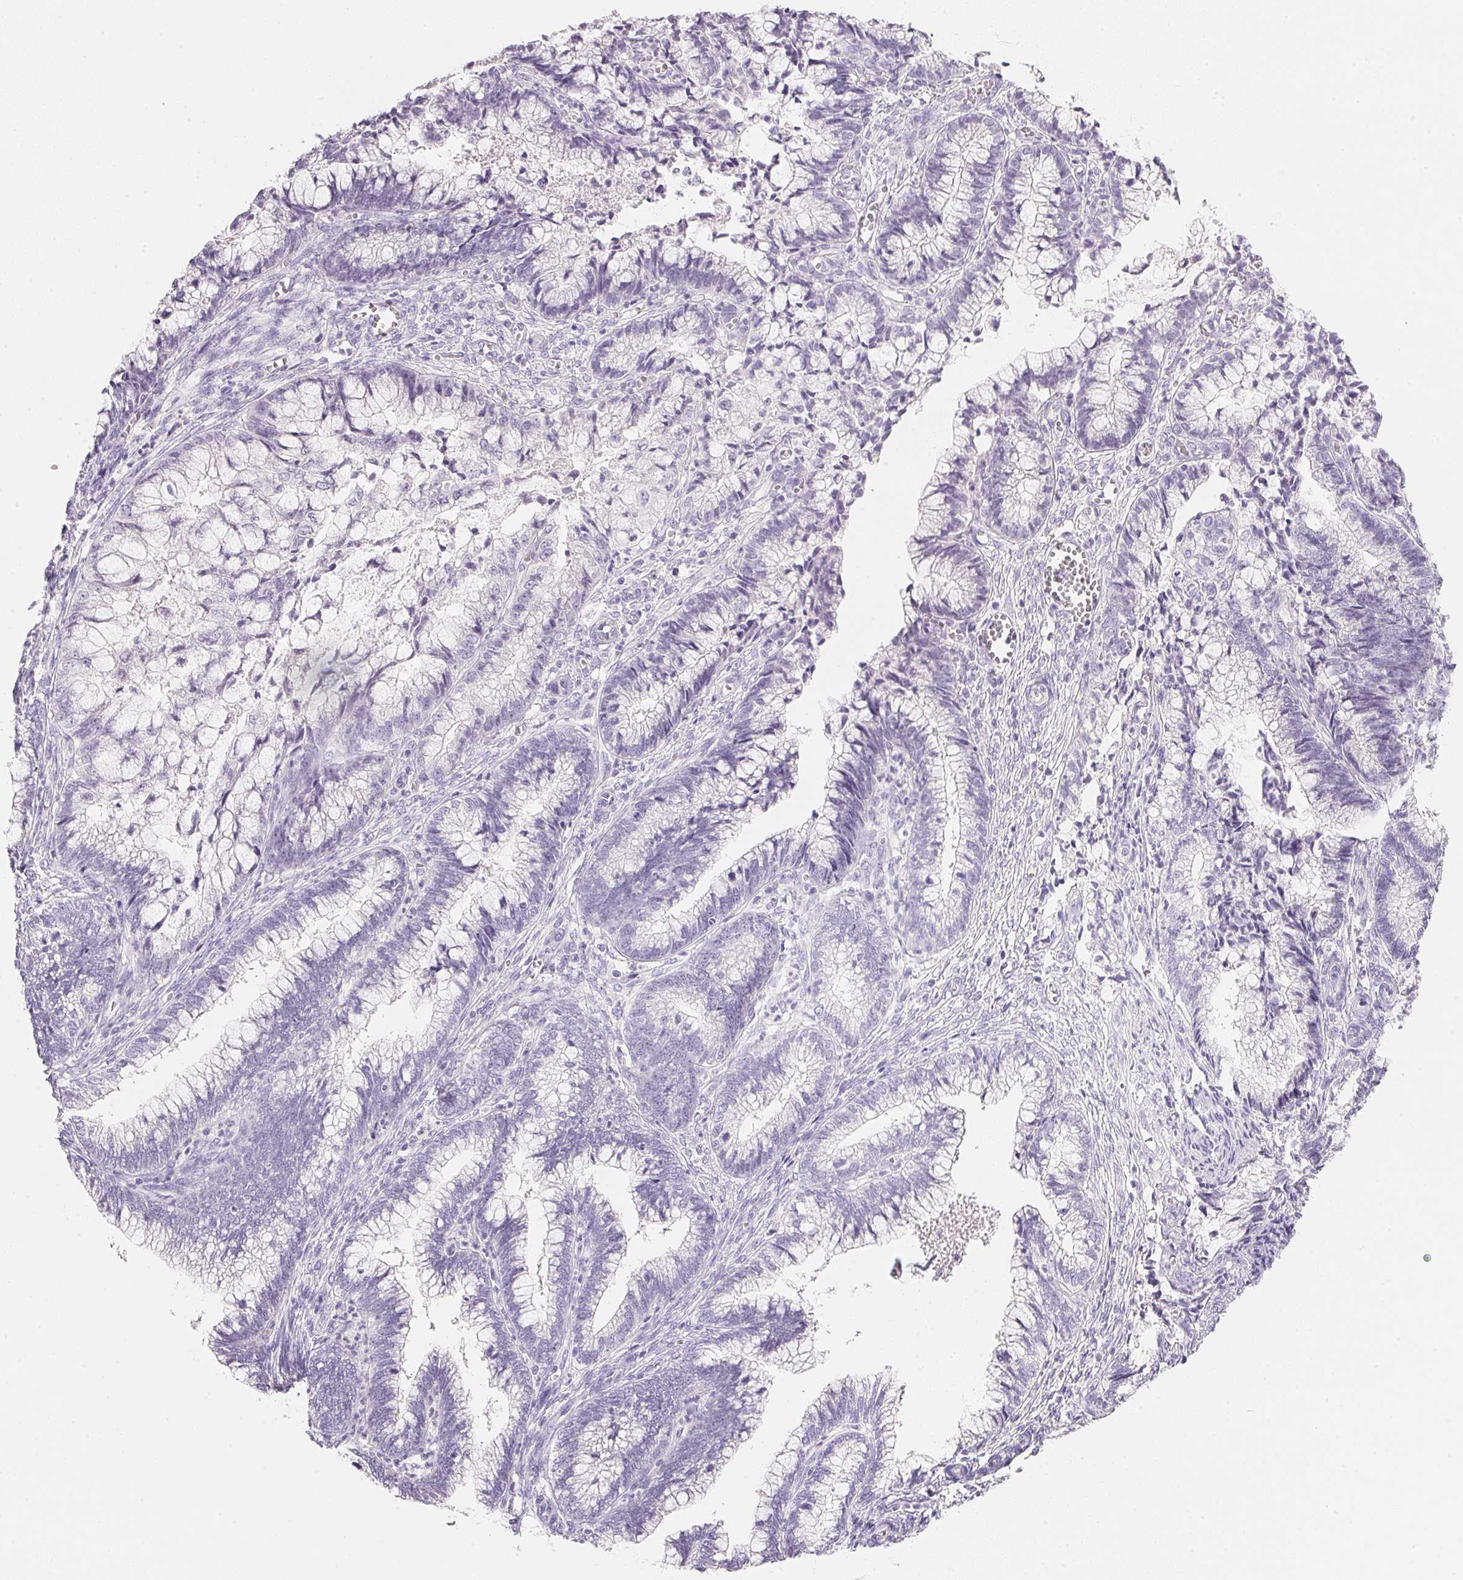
{"staining": {"intensity": "negative", "quantity": "none", "location": "none"}, "tissue": "cervical cancer", "cell_type": "Tumor cells", "image_type": "cancer", "snomed": [{"axis": "morphology", "description": "Adenocarcinoma, NOS"}, {"axis": "topography", "description": "Cervix"}], "caption": "High magnification brightfield microscopy of cervical adenocarcinoma stained with DAB (brown) and counterstained with hematoxylin (blue): tumor cells show no significant staining.", "gene": "ACP3", "patient": {"sex": "female", "age": 44}}